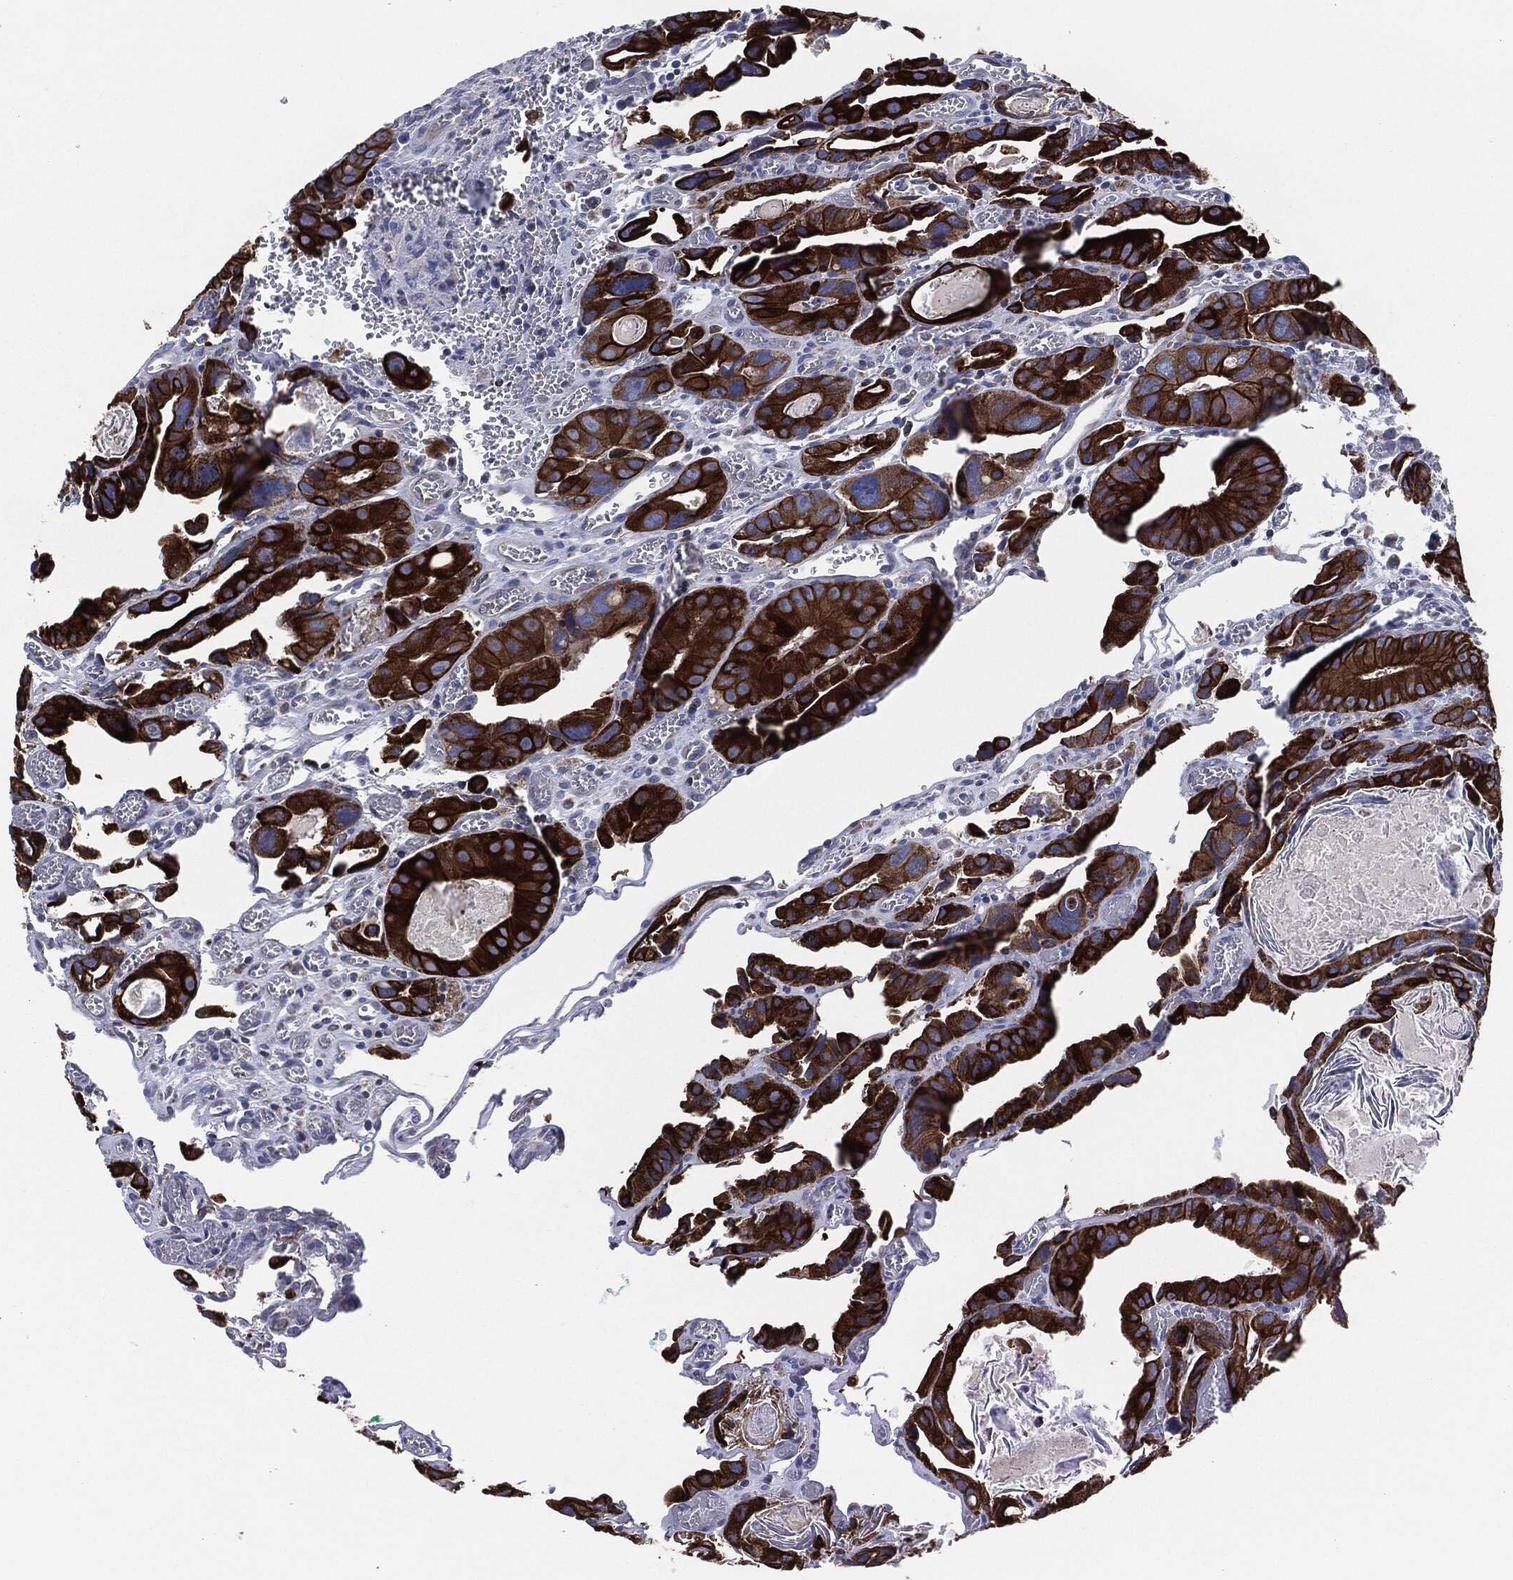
{"staining": {"intensity": "strong", "quantity": ">75%", "location": "cytoplasmic/membranous"}, "tissue": "colorectal cancer", "cell_type": "Tumor cells", "image_type": "cancer", "snomed": [{"axis": "morphology", "description": "Adenocarcinoma, NOS"}, {"axis": "topography", "description": "Rectum"}], "caption": "An immunohistochemistry image of neoplastic tissue is shown. Protein staining in brown labels strong cytoplasmic/membranous positivity in colorectal cancer within tumor cells. (DAB (3,3'-diaminobenzidine) IHC, brown staining for protein, blue staining for nuclei).", "gene": "SHROOM2", "patient": {"sex": "male", "age": 64}}